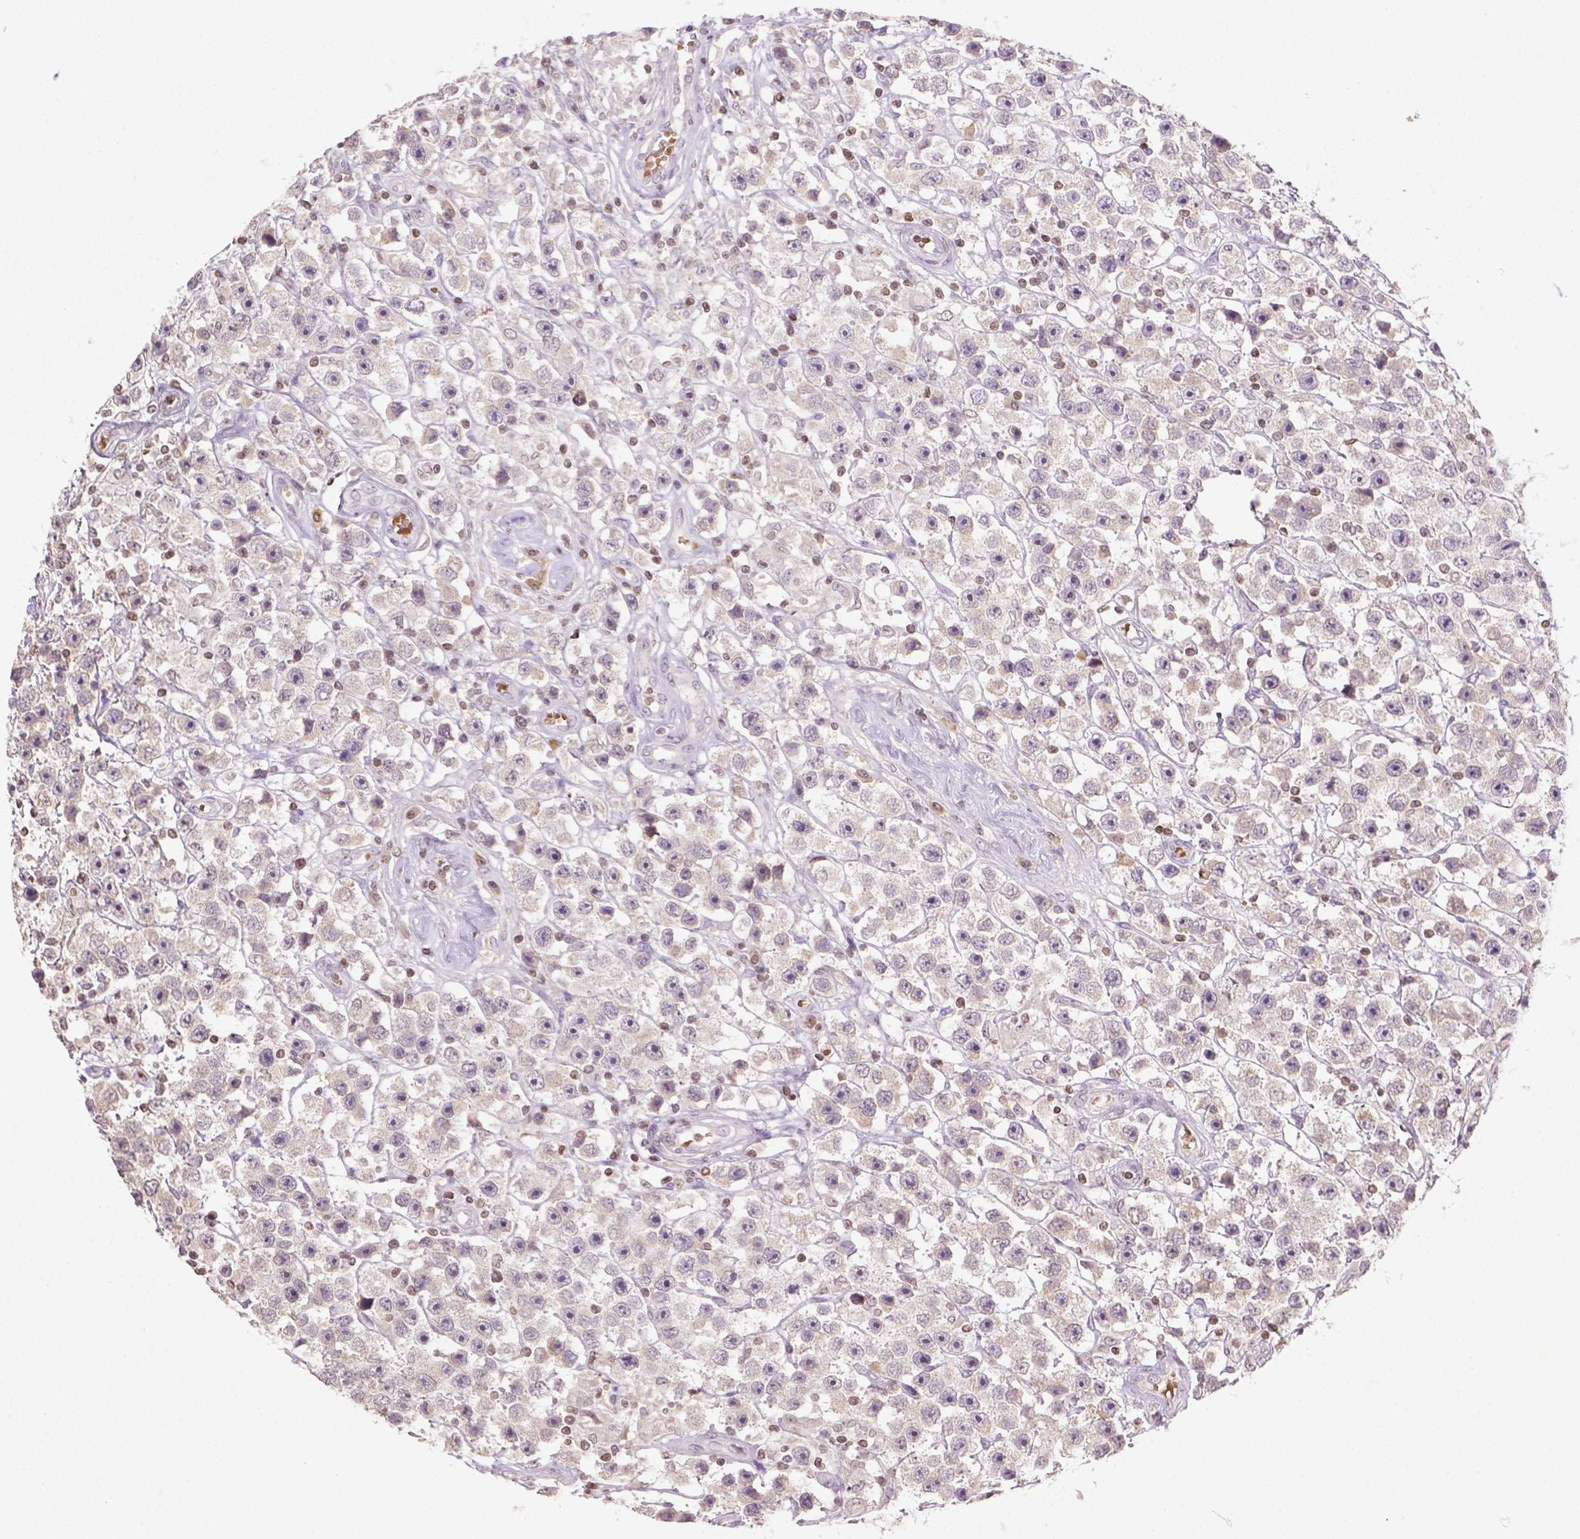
{"staining": {"intensity": "negative", "quantity": "none", "location": "none"}, "tissue": "testis cancer", "cell_type": "Tumor cells", "image_type": "cancer", "snomed": [{"axis": "morphology", "description": "Seminoma, NOS"}, {"axis": "topography", "description": "Testis"}], "caption": "This is an IHC histopathology image of testis seminoma. There is no expression in tumor cells.", "gene": "NUDT3", "patient": {"sex": "male", "age": 45}}